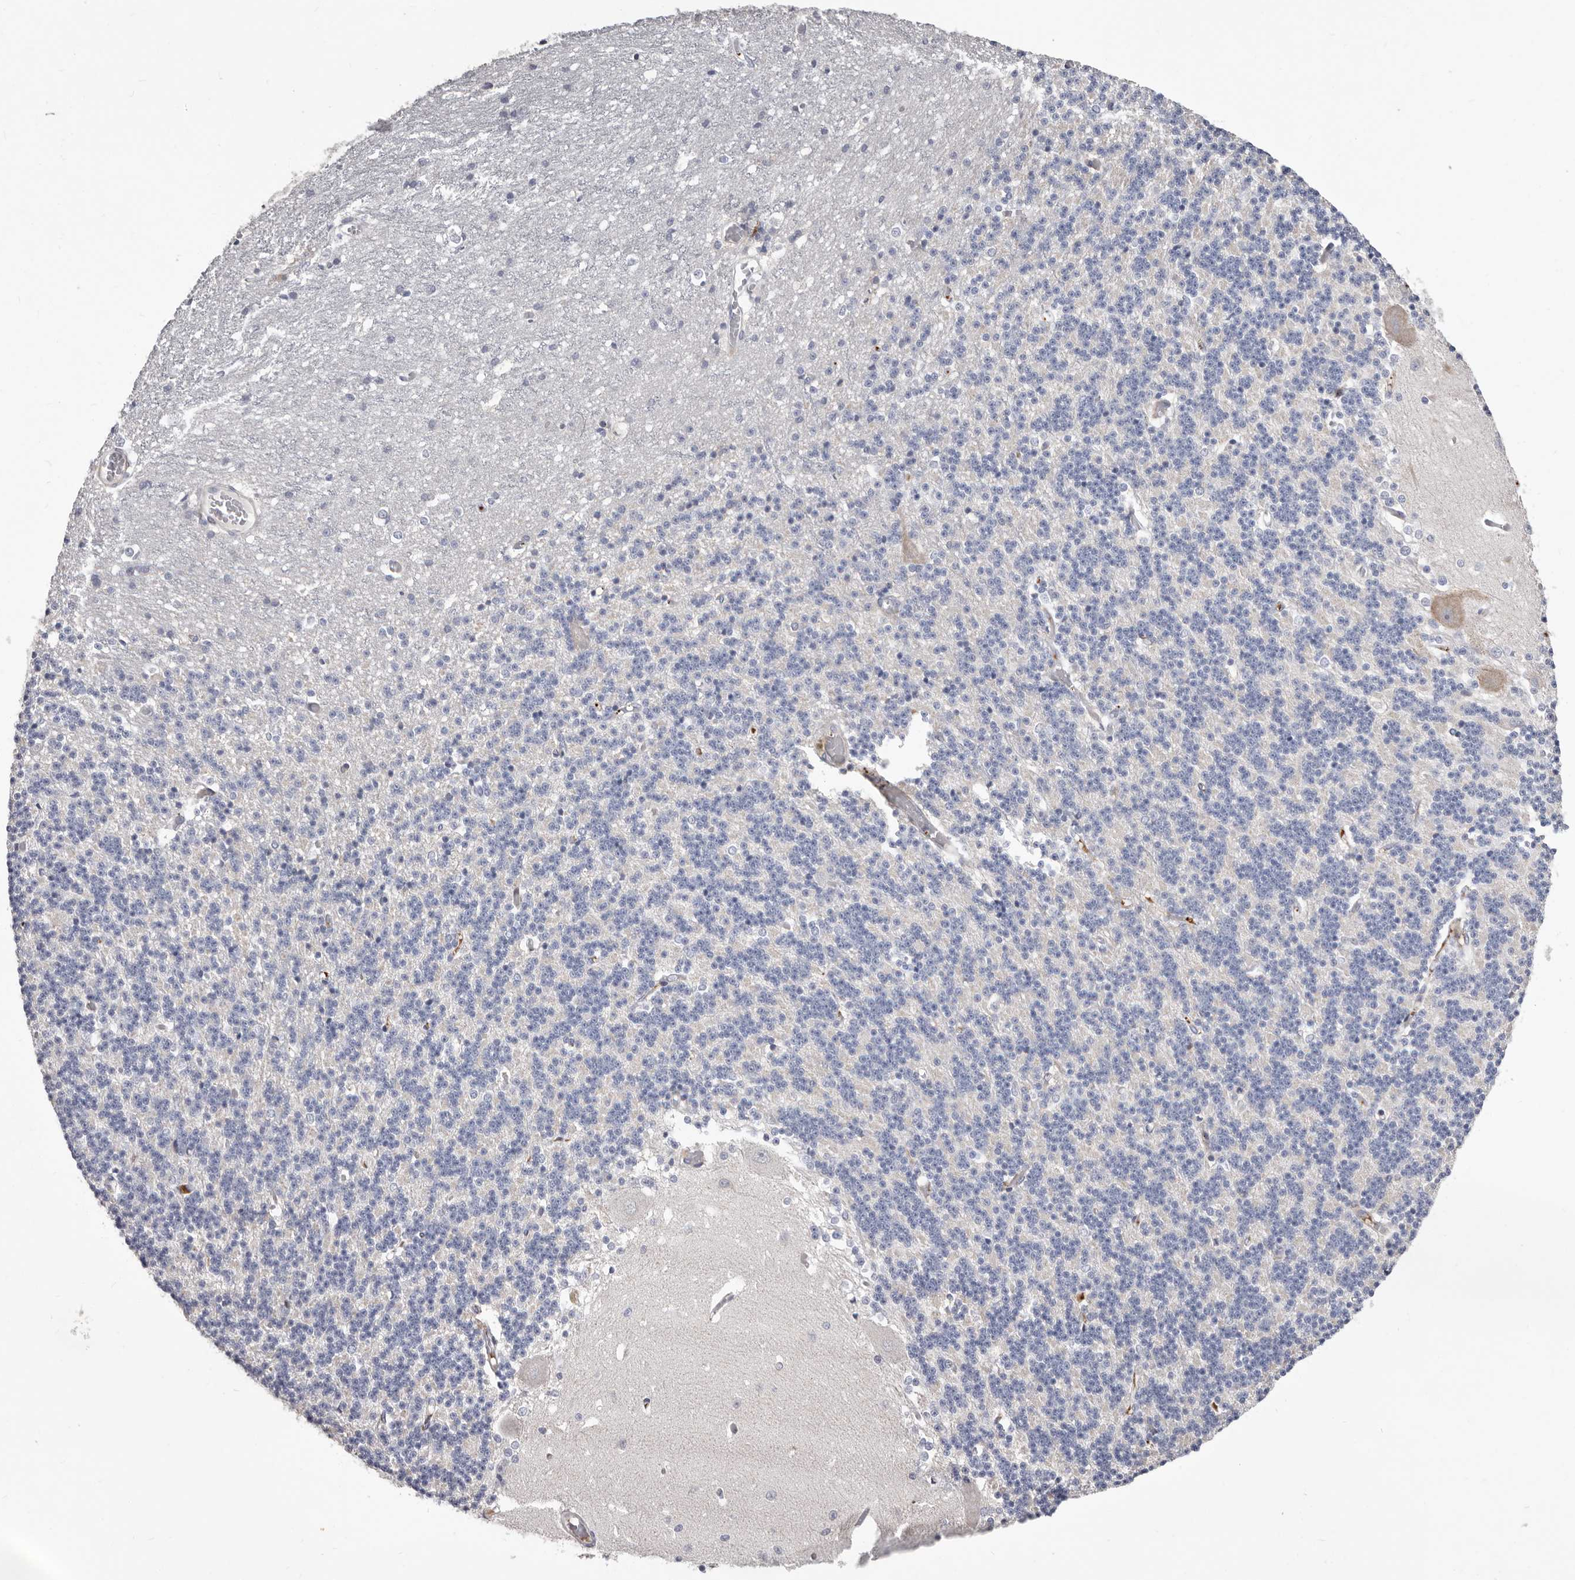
{"staining": {"intensity": "negative", "quantity": "none", "location": "none"}, "tissue": "cerebellum", "cell_type": "Cells in granular layer", "image_type": "normal", "snomed": [{"axis": "morphology", "description": "Normal tissue, NOS"}, {"axis": "topography", "description": "Cerebellum"}], "caption": "High power microscopy photomicrograph of an immunohistochemistry (IHC) histopathology image of normal cerebellum, revealing no significant positivity in cells in granular layer. Nuclei are stained in blue.", "gene": "NUBPL", "patient": {"sex": "male", "age": 37}}